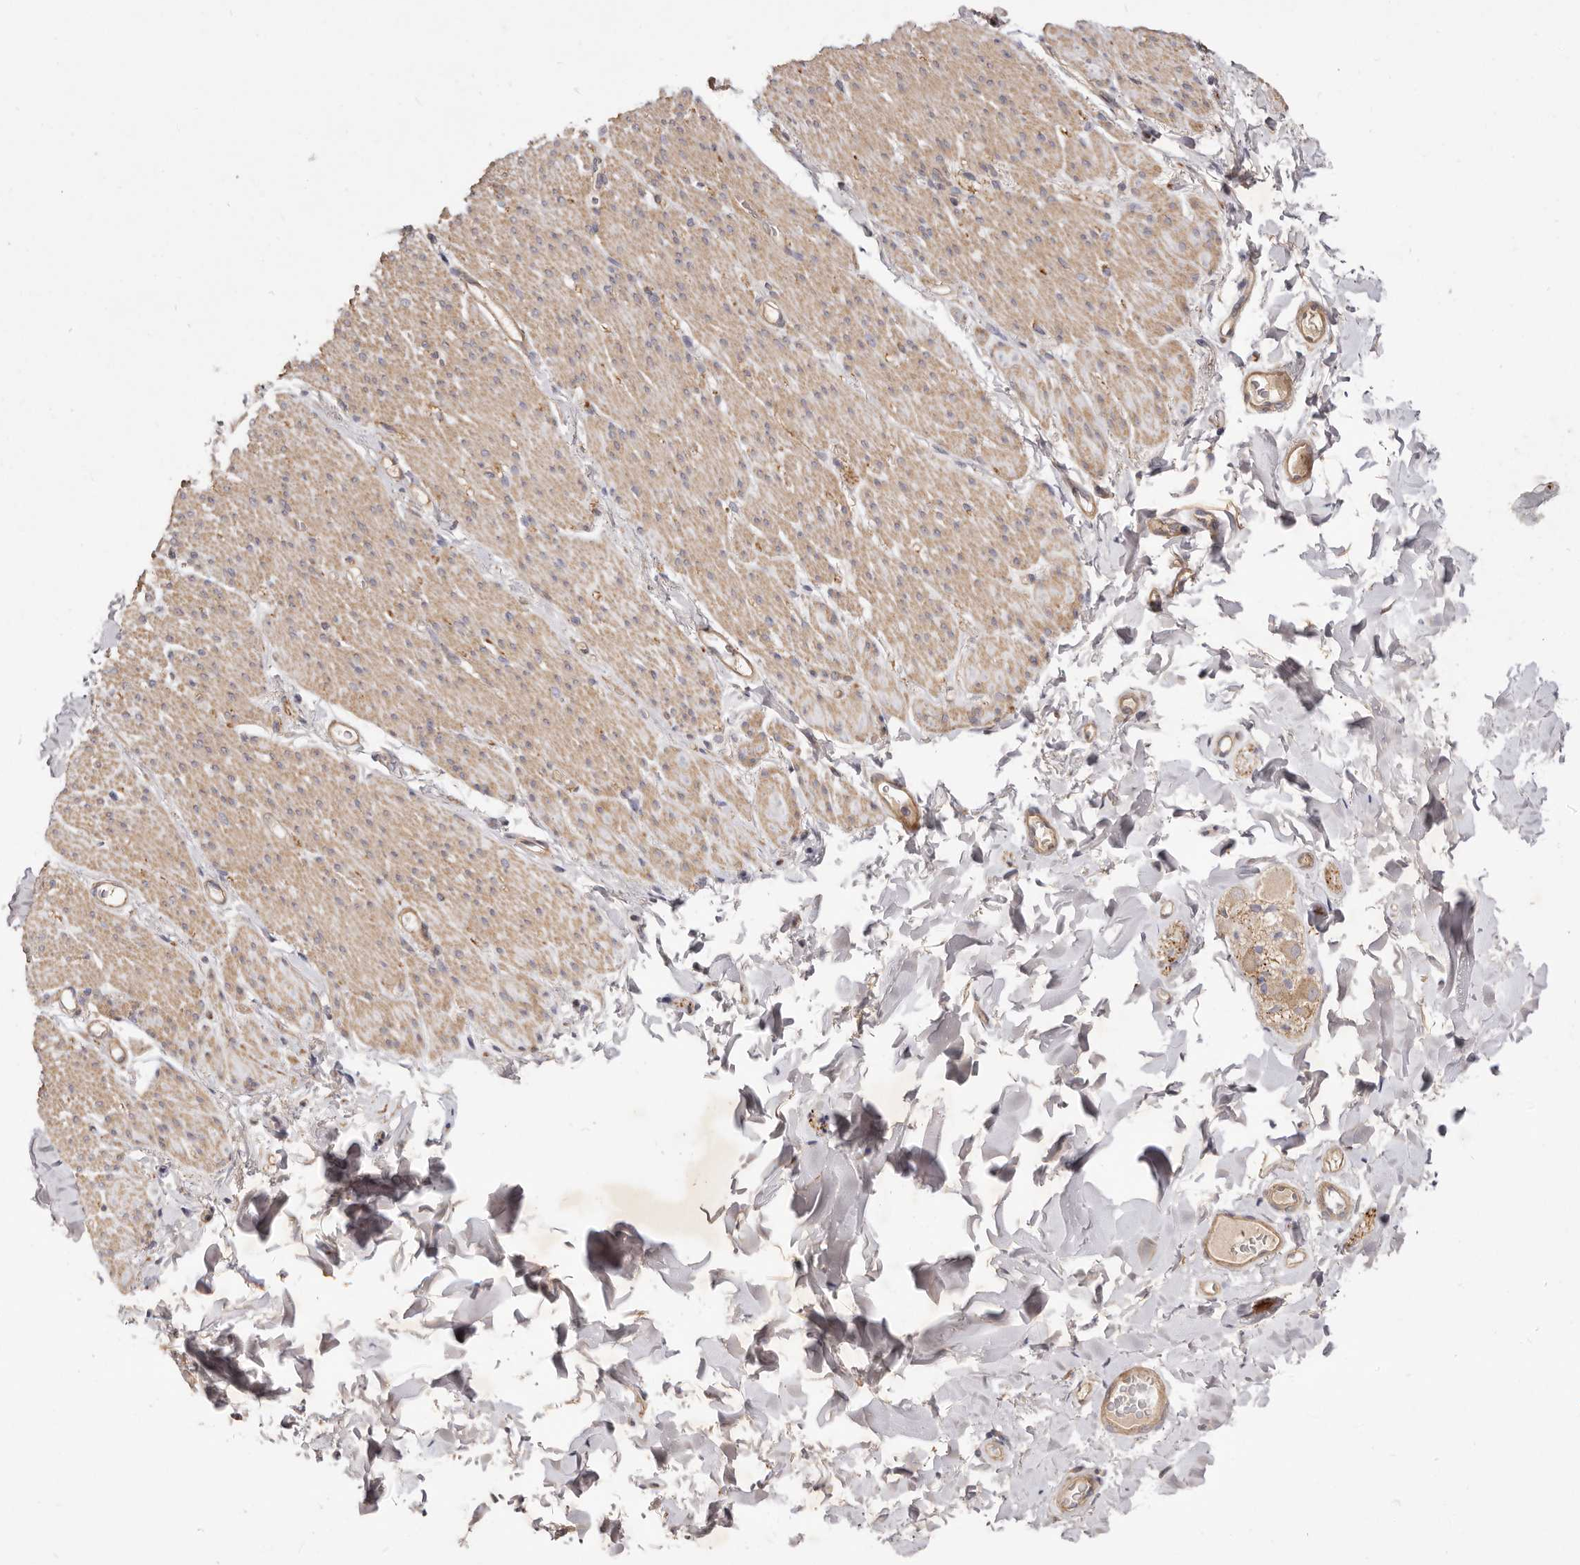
{"staining": {"intensity": "weak", "quantity": ">75%", "location": "cytoplasmic/membranous"}, "tissue": "smooth muscle", "cell_type": "Smooth muscle cells", "image_type": "normal", "snomed": [{"axis": "morphology", "description": "Normal tissue, NOS"}, {"axis": "topography", "description": "Colon"}, {"axis": "topography", "description": "Peripheral nerve tissue"}], "caption": "Smooth muscle cells display low levels of weak cytoplasmic/membranous positivity in about >75% of cells in benign smooth muscle.", "gene": "ADAMTS9", "patient": {"sex": "female", "age": 61}}